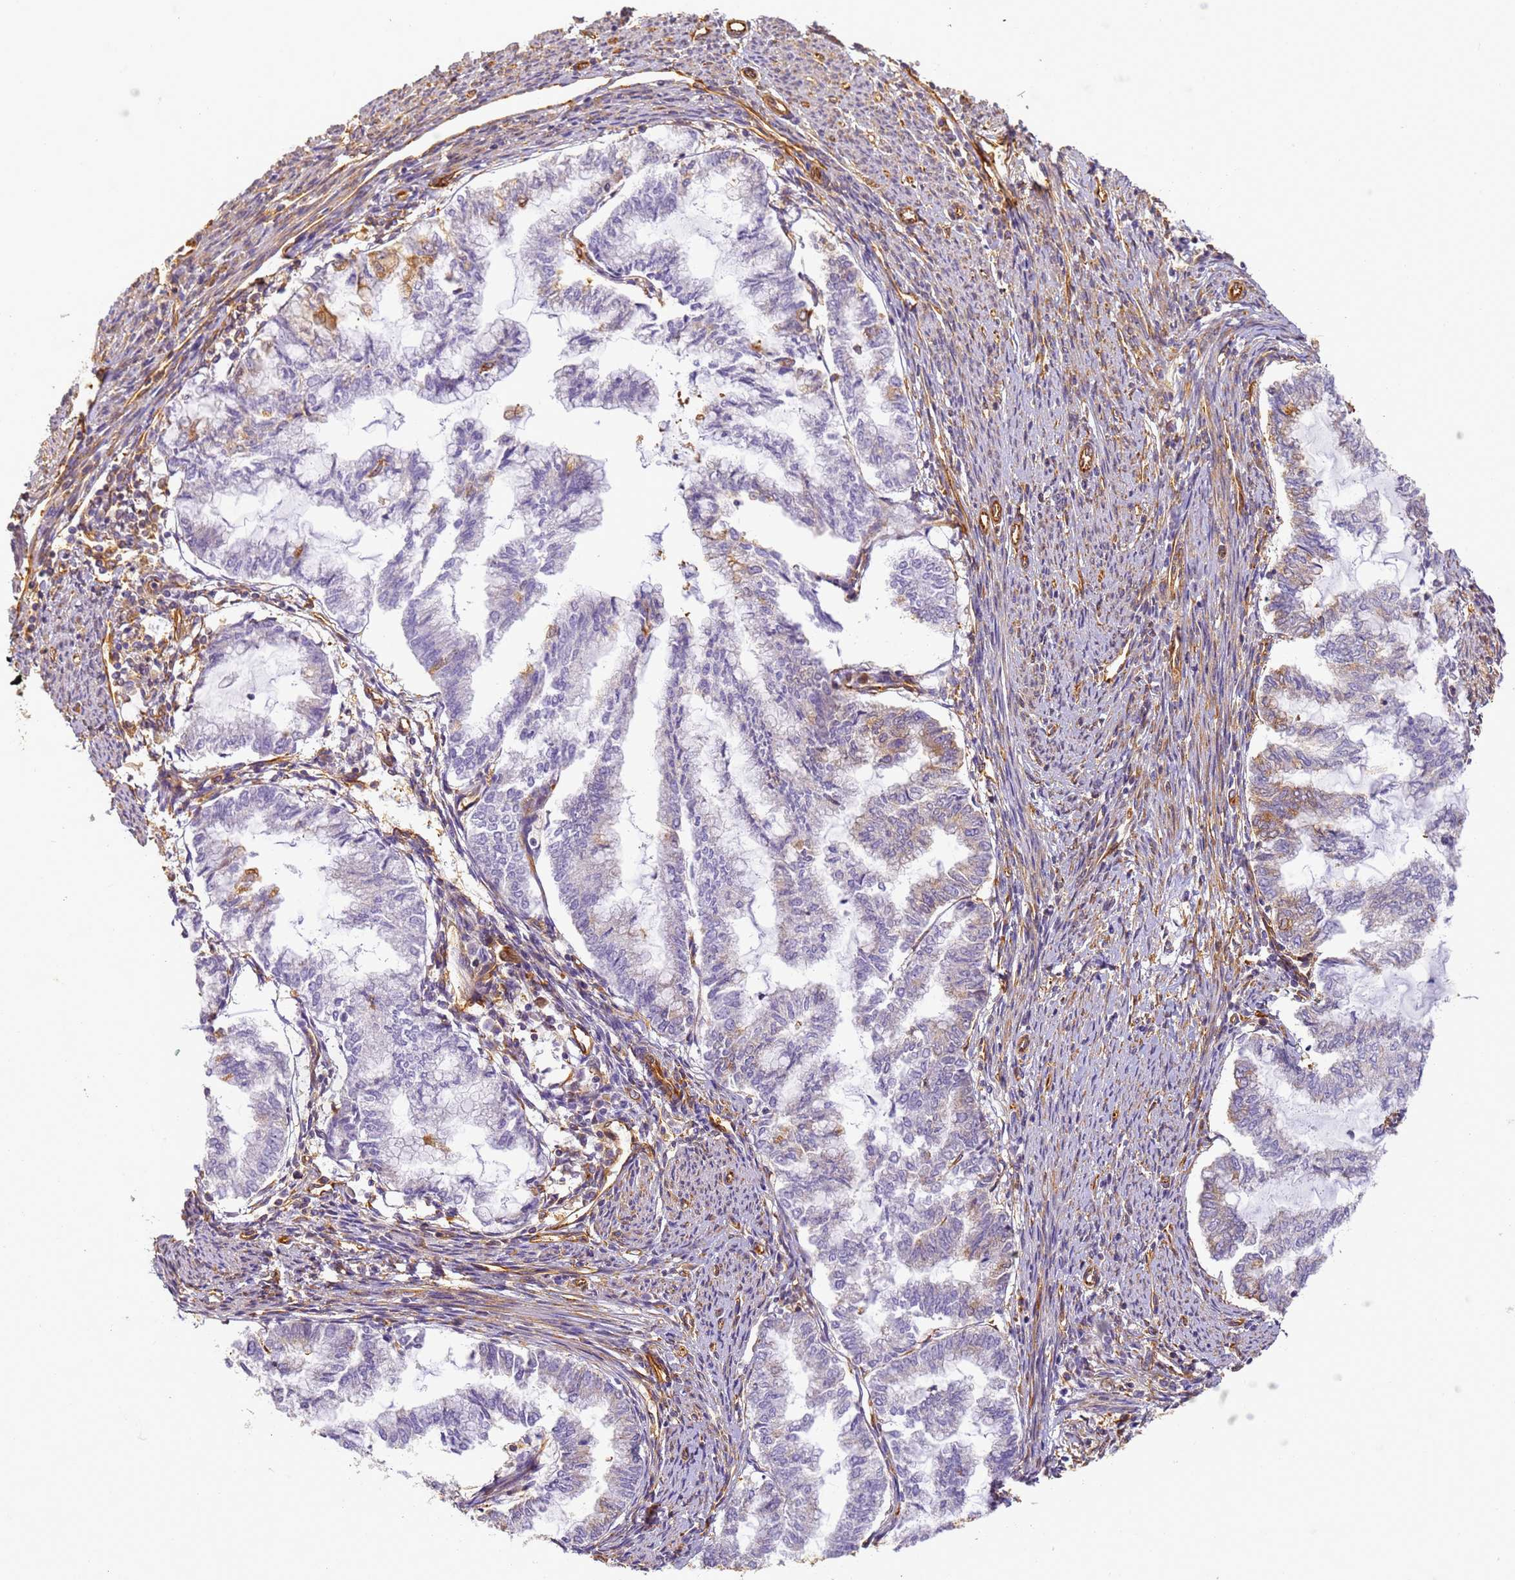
{"staining": {"intensity": "weak", "quantity": "<25%", "location": "cytoplasmic/membranous"}, "tissue": "endometrial cancer", "cell_type": "Tumor cells", "image_type": "cancer", "snomed": [{"axis": "morphology", "description": "Adenocarcinoma, NOS"}, {"axis": "topography", "description": "Endometrium"}], "caption": "Micrograph shows no significant protein staining in tumor cells of adenocarcinoma (endometrial).", "gene": "DYNC1I2", "patient": {"sex": "female", "age": 79}}